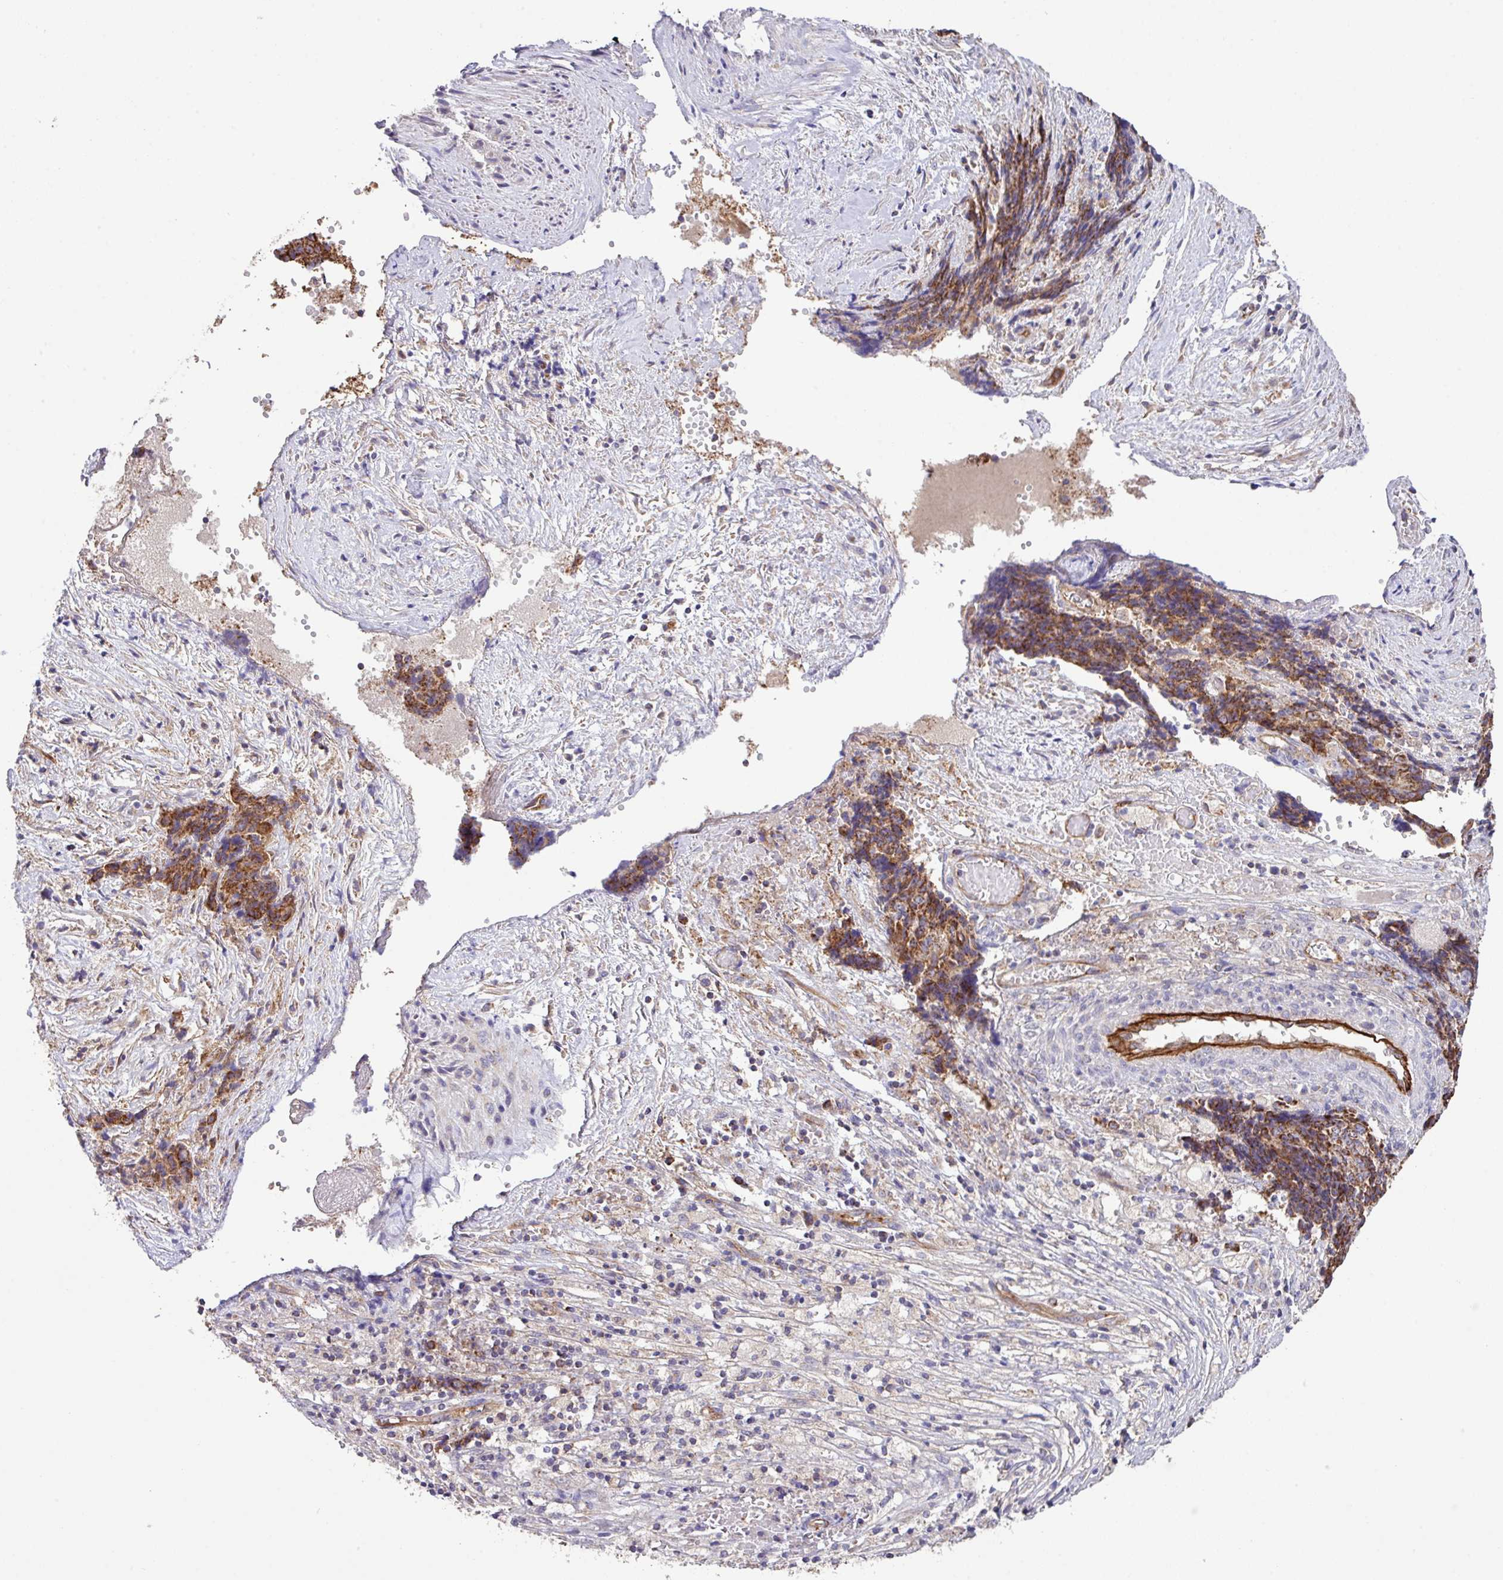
{"staining": {"intensity": "moderate", "quantity": ">75%", "location": "cytoplasmic/membranous"}, "tissue": "ovarian cancer", "cell_type": "Tumor cells", "image_type": "cancer", "snomed": [{"axis": "morphology", "description": "Carcinoma, endometroid"}, {"axis": "topography", "description": "Ovary"}], "caption": "Tumor cells show medium levels of moderate cytoplasmic/membranous staining in about >75% of cells in human ovarian cancer (endometroid carcinoma).", "gene": "LRRC53", "patient": {"sex": "female", "age": 42}}